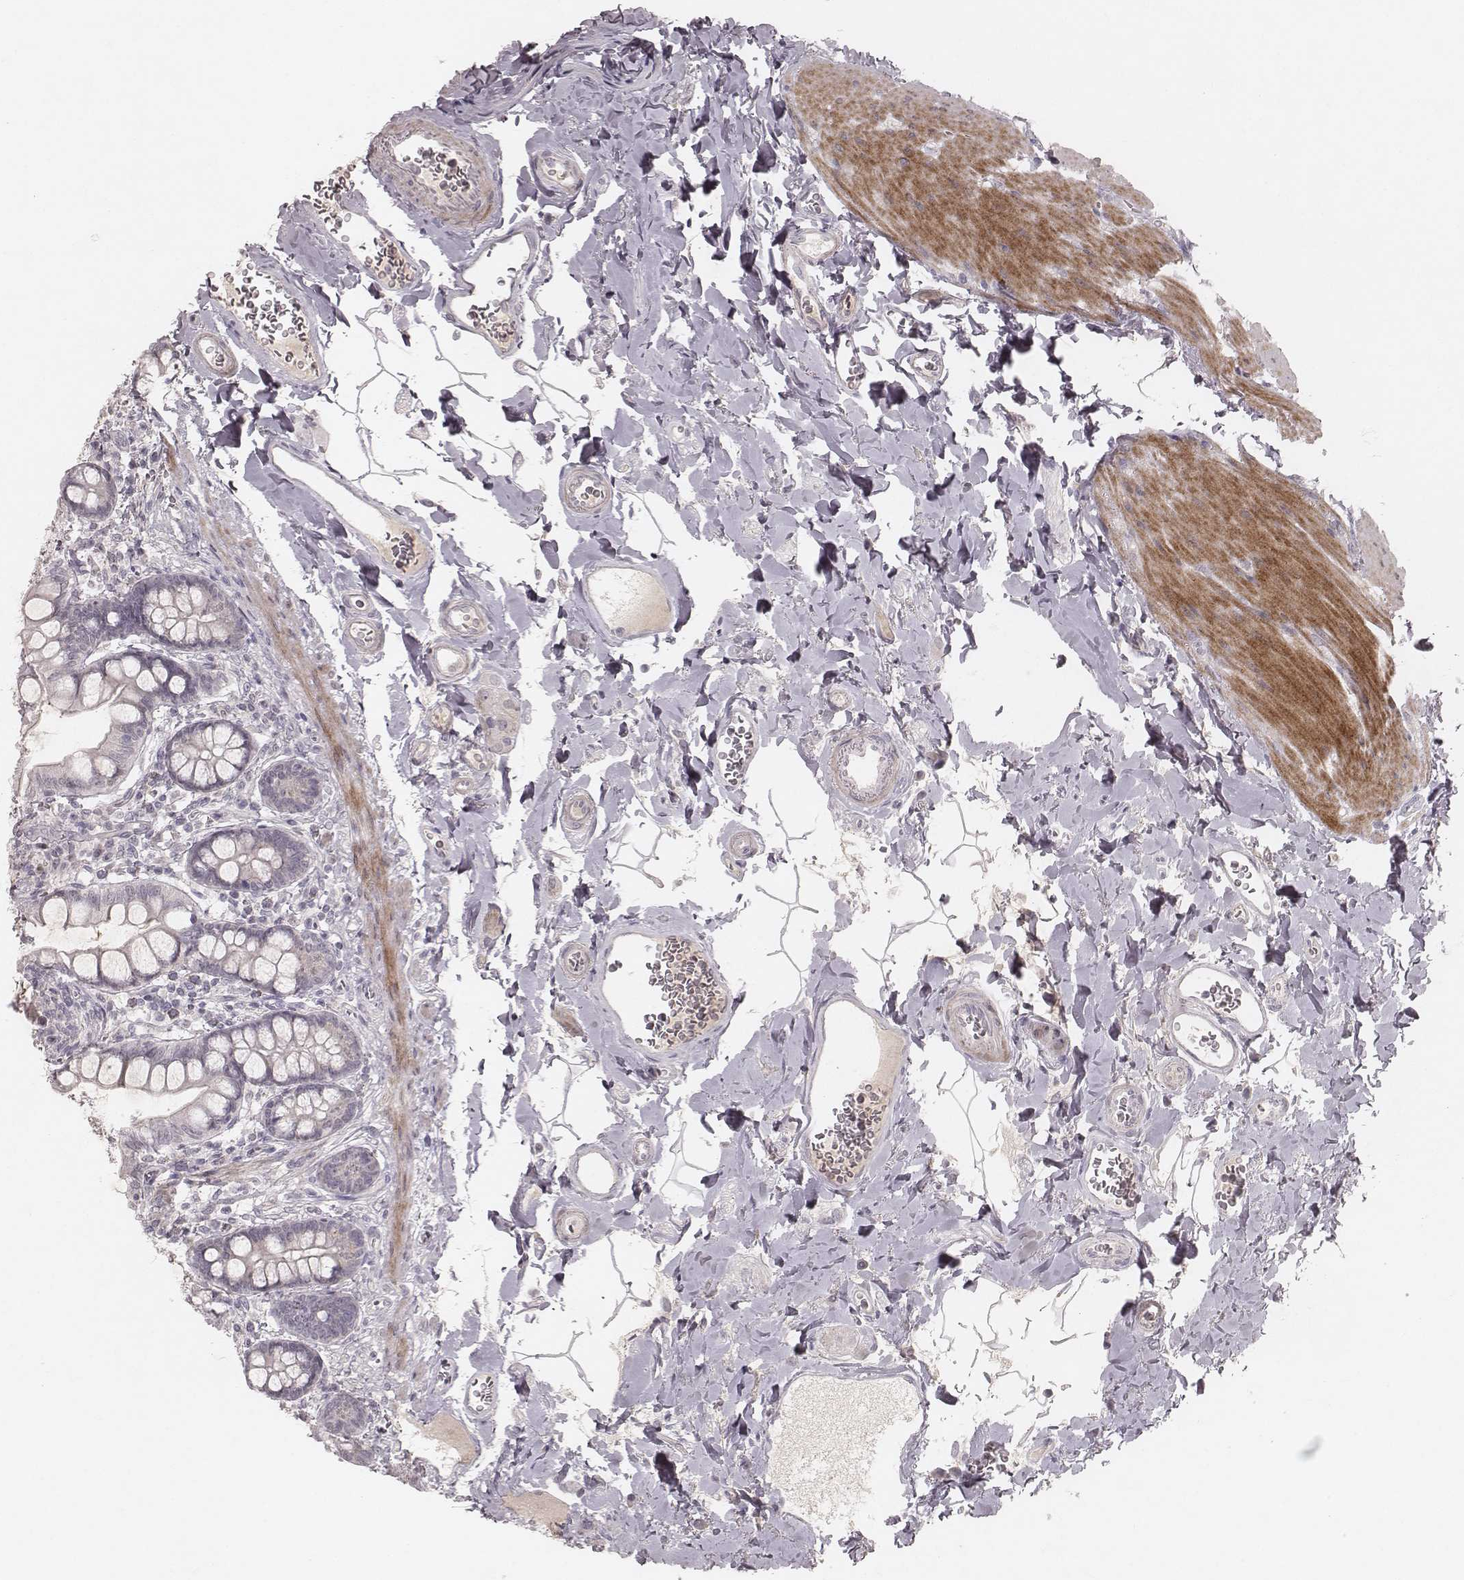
{"staining": {"intensity": "negative", "quantity": "none", "location": "none"}, "tissue": "small intestine", "cell_type": "Glandular cells", "image_type": "normal", "snomed": [{"axis": "morphology", "description": "Normal tissue, NOS"}, {"axis": "topography", "description": "Small intestine"}], "caption": "Immunohistochemistry (IHC) image of unremarkable small intestine: small intestine stained with DAB shows no significant protein positivity in glandular cells.", "gene": "FAM13B", "patient": {"sex": "female", "age": 56}}